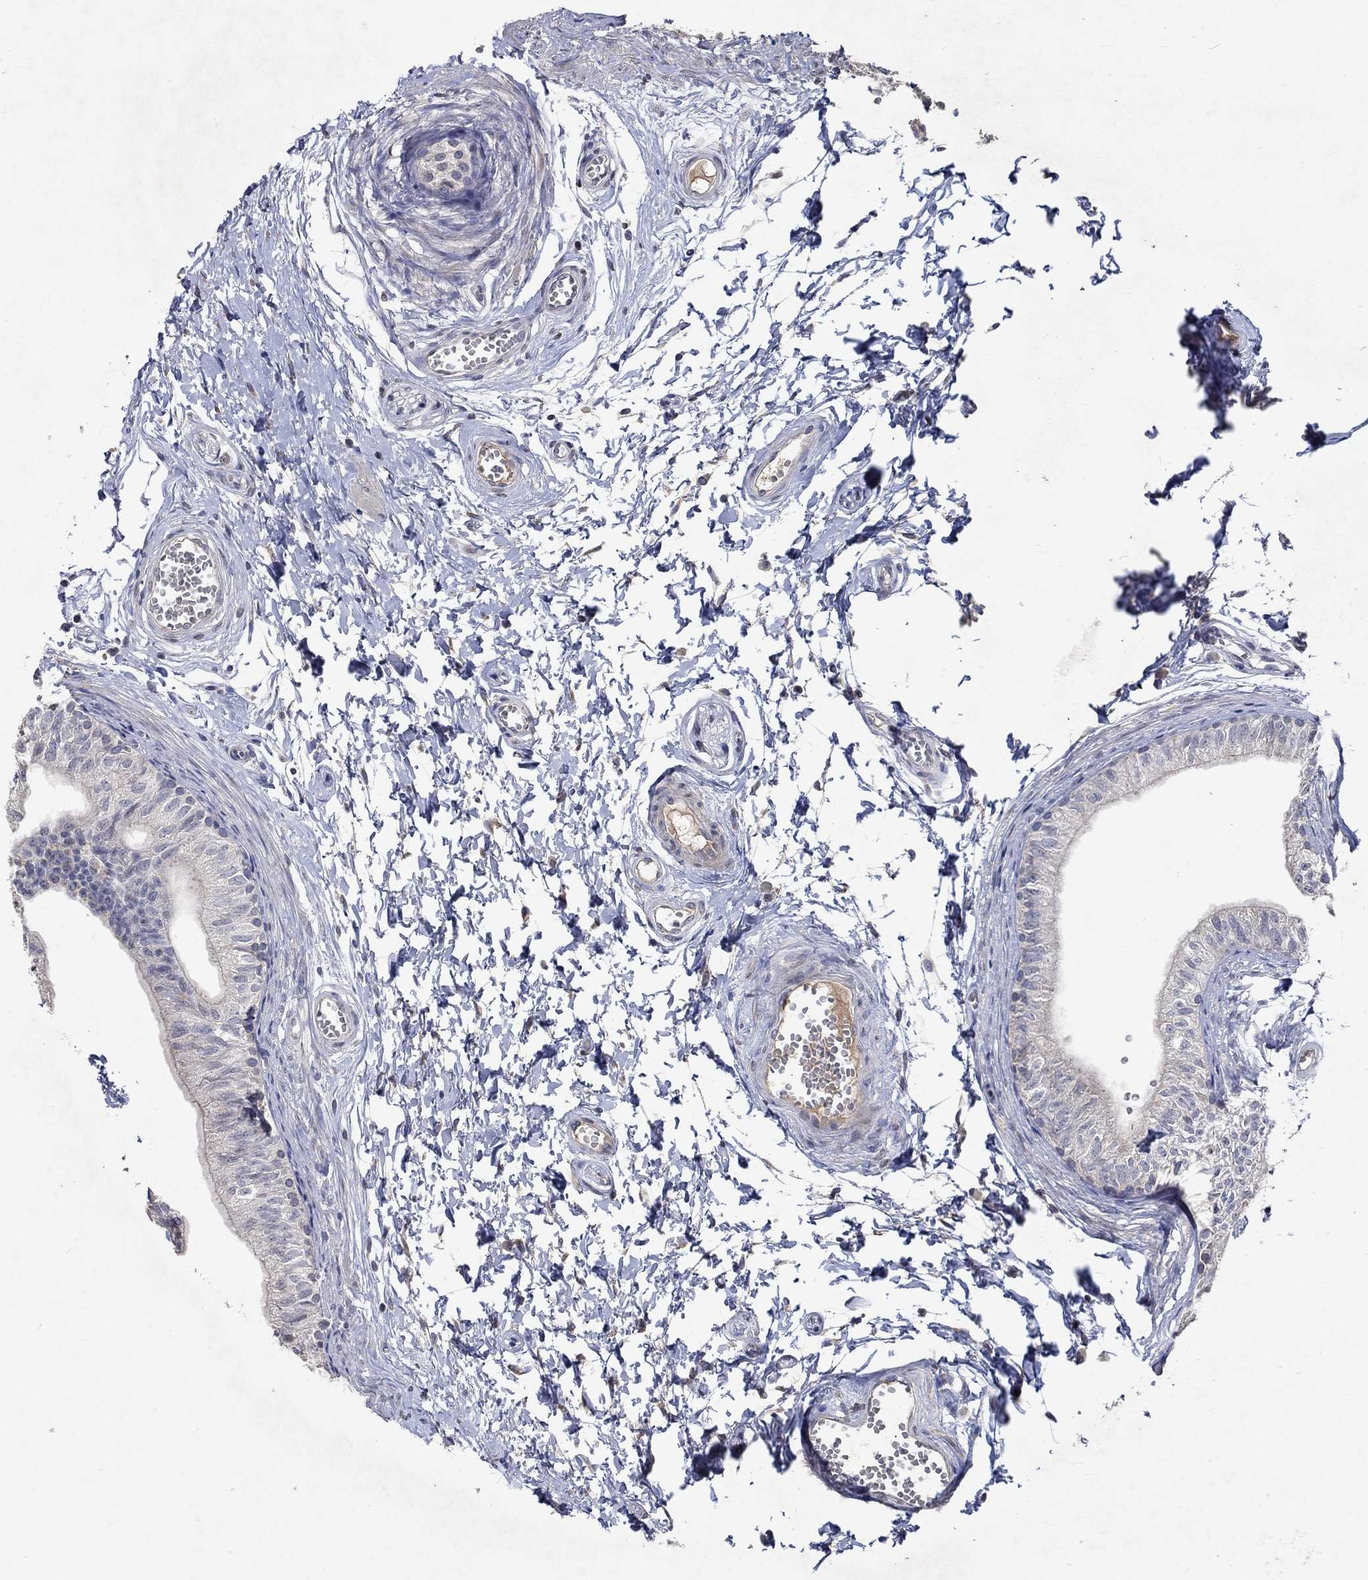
{"staining": {"intensity": "negative", "quantity": "none", "location": "none"}, "tissue": "epididymis", "cell_type": "Glandular cells", "image_type": "normal", "snomed": [{"axis": "morphology", "description": "Normal tissue, NOS"}, {"axis": "topography", "description": "Epididymis"}], "caption": "Immunohistochemistry (IHC) image of unremarkable epididymis: epididymis stained with DAB (3,3'-diaminobenzidine) shows no significant protein expression in glandular cells.", "gene": "TMEM169", "patient": {"sex": "male", "age": 22}}